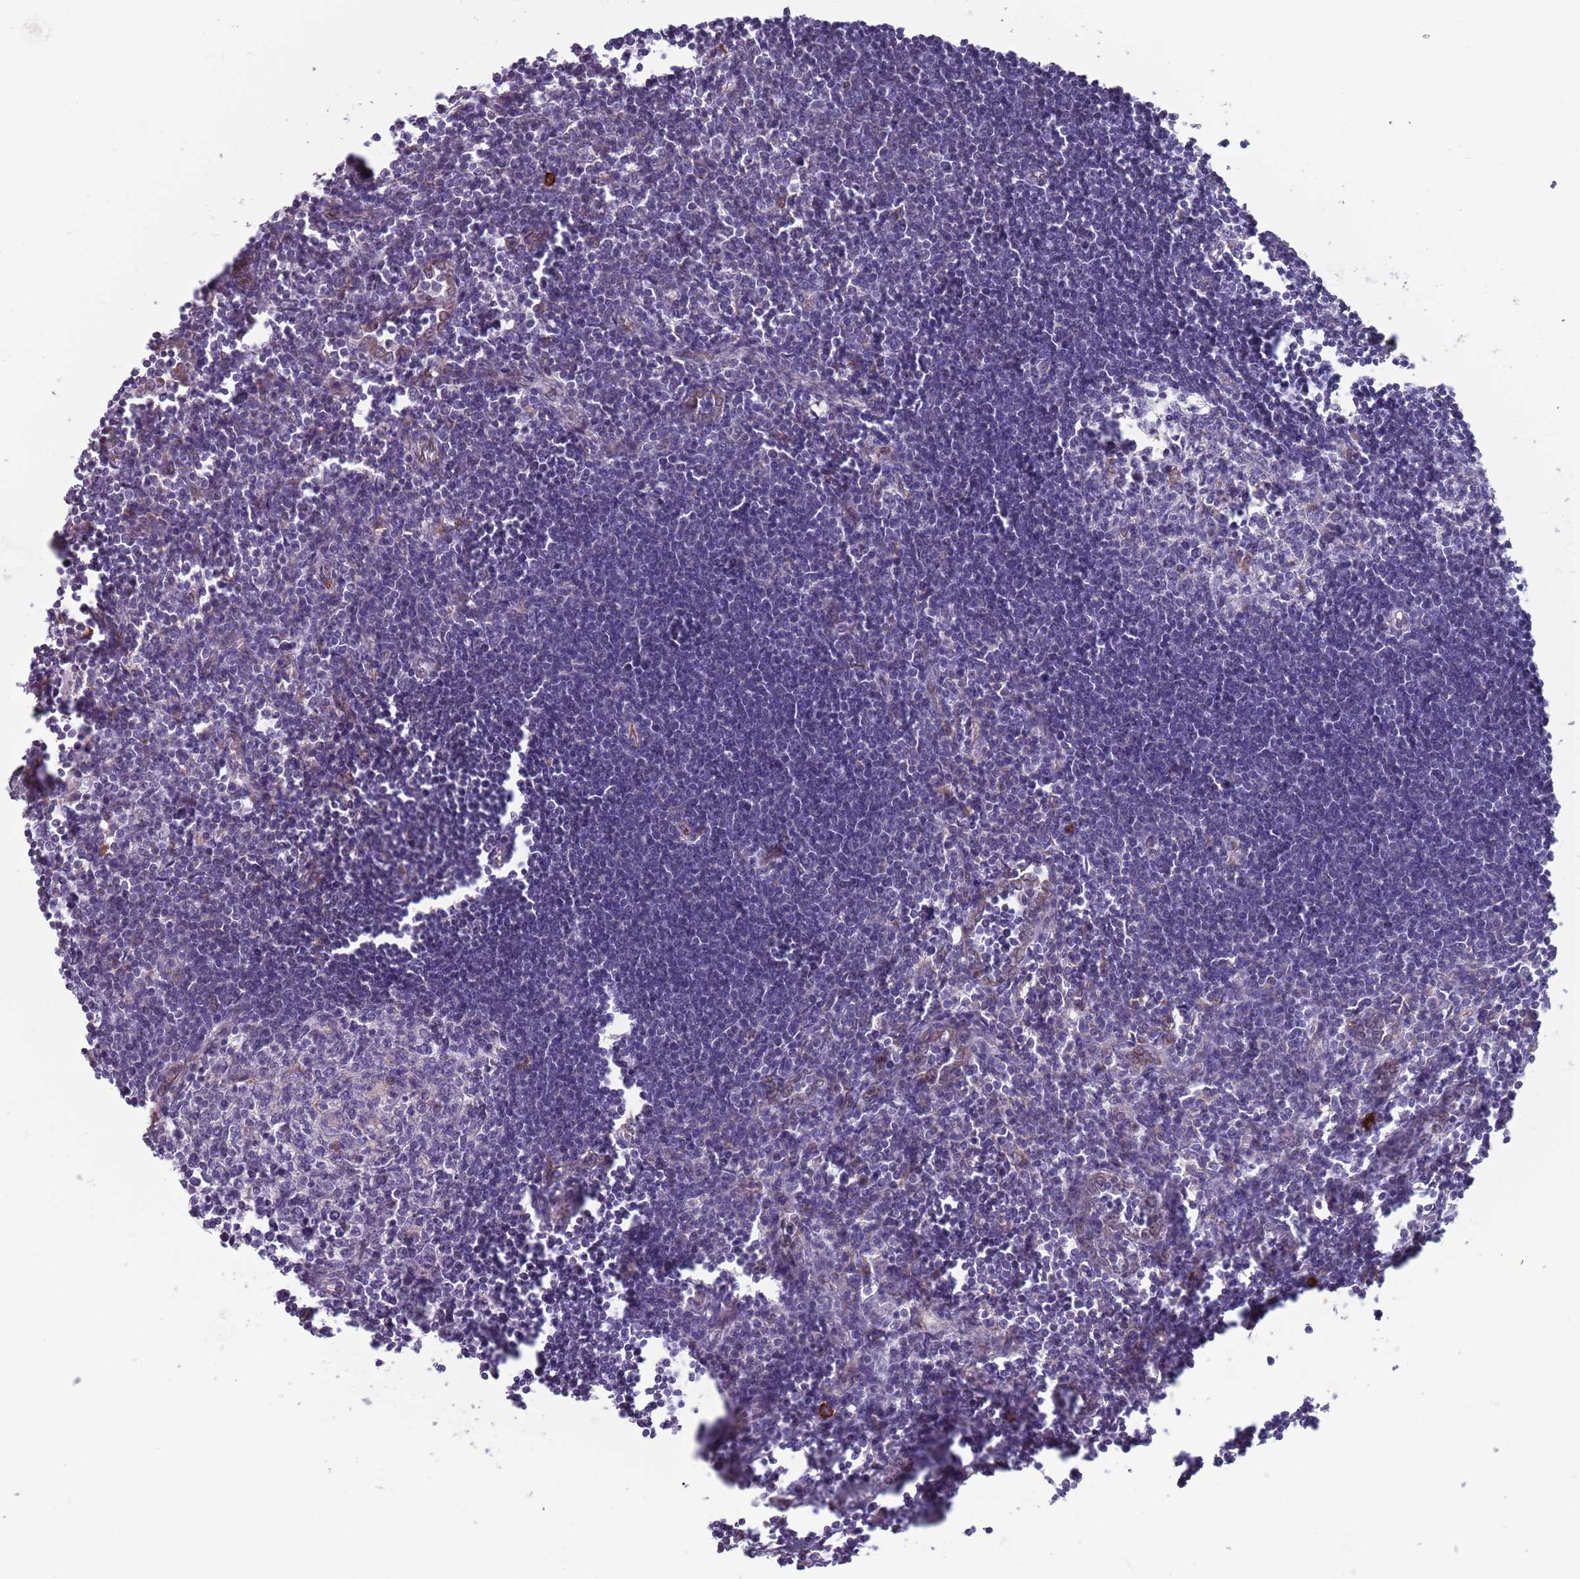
{"staining": {"intensity": "negative", "quantity": "none", "location": "none"}, "tissue": "lymph node", "cell_type": "Germinal center cells", "image_type": "normal", "snomed": [{"axis": "morphology", "description": "Normal tissue, NOS"}, {"axis": "morphology", "description": "Malignant melanoma, Metastatic site"}, {"axis": "topography", "description": "Lymph node"}], "caption": "Immunohistochemical staining of unremarkable lymph node displays no significant staining in germinal center cells.", "gene": "TYW1B", "patient": {"sex": "male", "age": 41}}